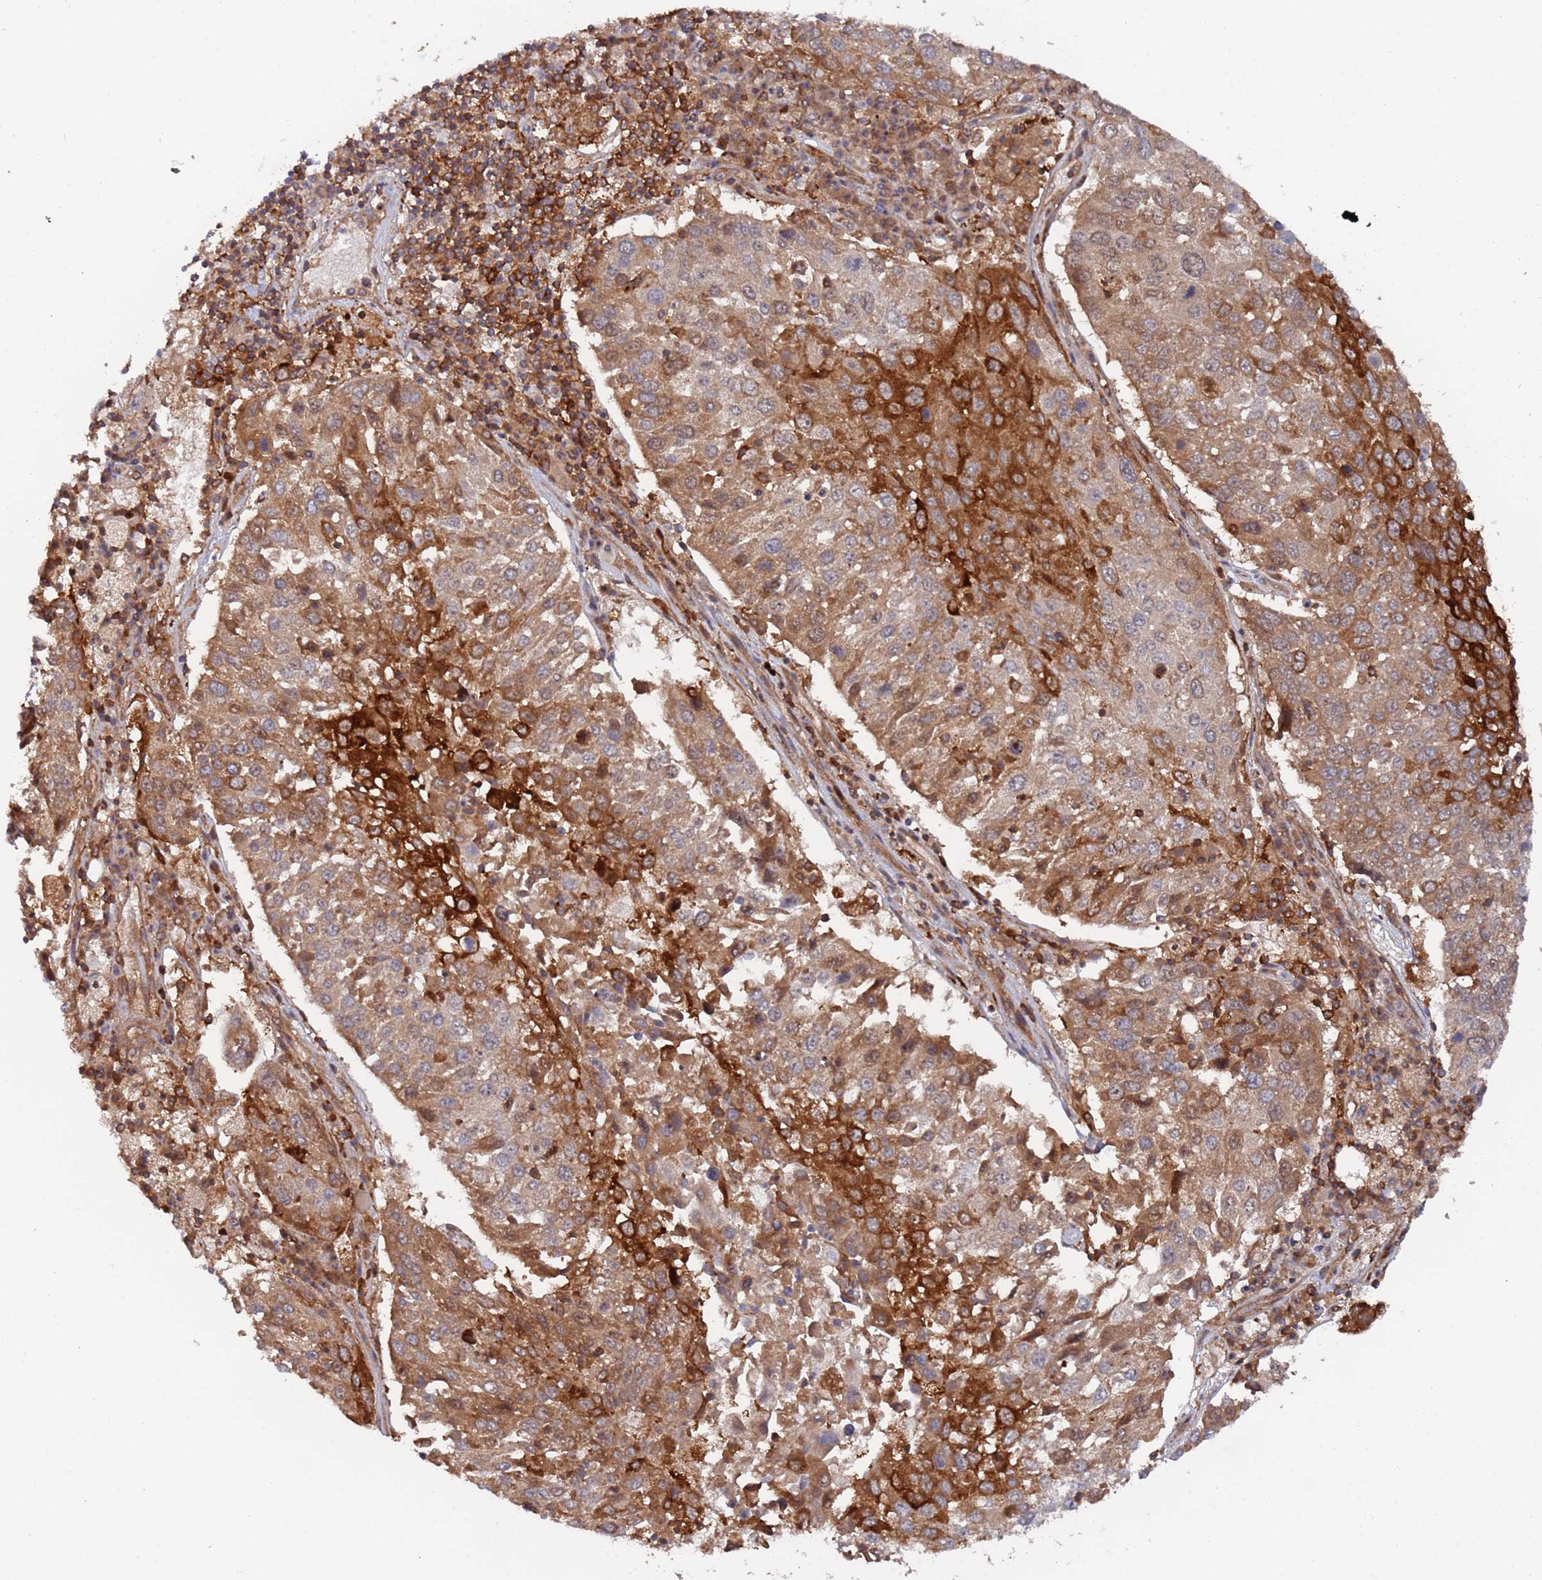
{"staining": {"intensity": "strong", "quantity": "<25%", "location": "cytoplasmic/membranous"}, "tissue": "lung cancer", "cell_type": "Tumor cells", "image_type": "cancer", "snomed": [{"axis": "morphology", "description": "Squamous cell carcinoma, NOS"}, {"axis": "topography", "description": "Lung"}], "caption": "The micrograph demonstrates immunohistochemical staining of lung cancer (squamous cell carcinoma). There is strong cytoplasmic/membranous expression is seen in approximately <25% of tumor cells. (IHC, brightfield microscopy, high magnification).", "gene": "DDX60", "patient": {"sex": "male", "age": 65}}